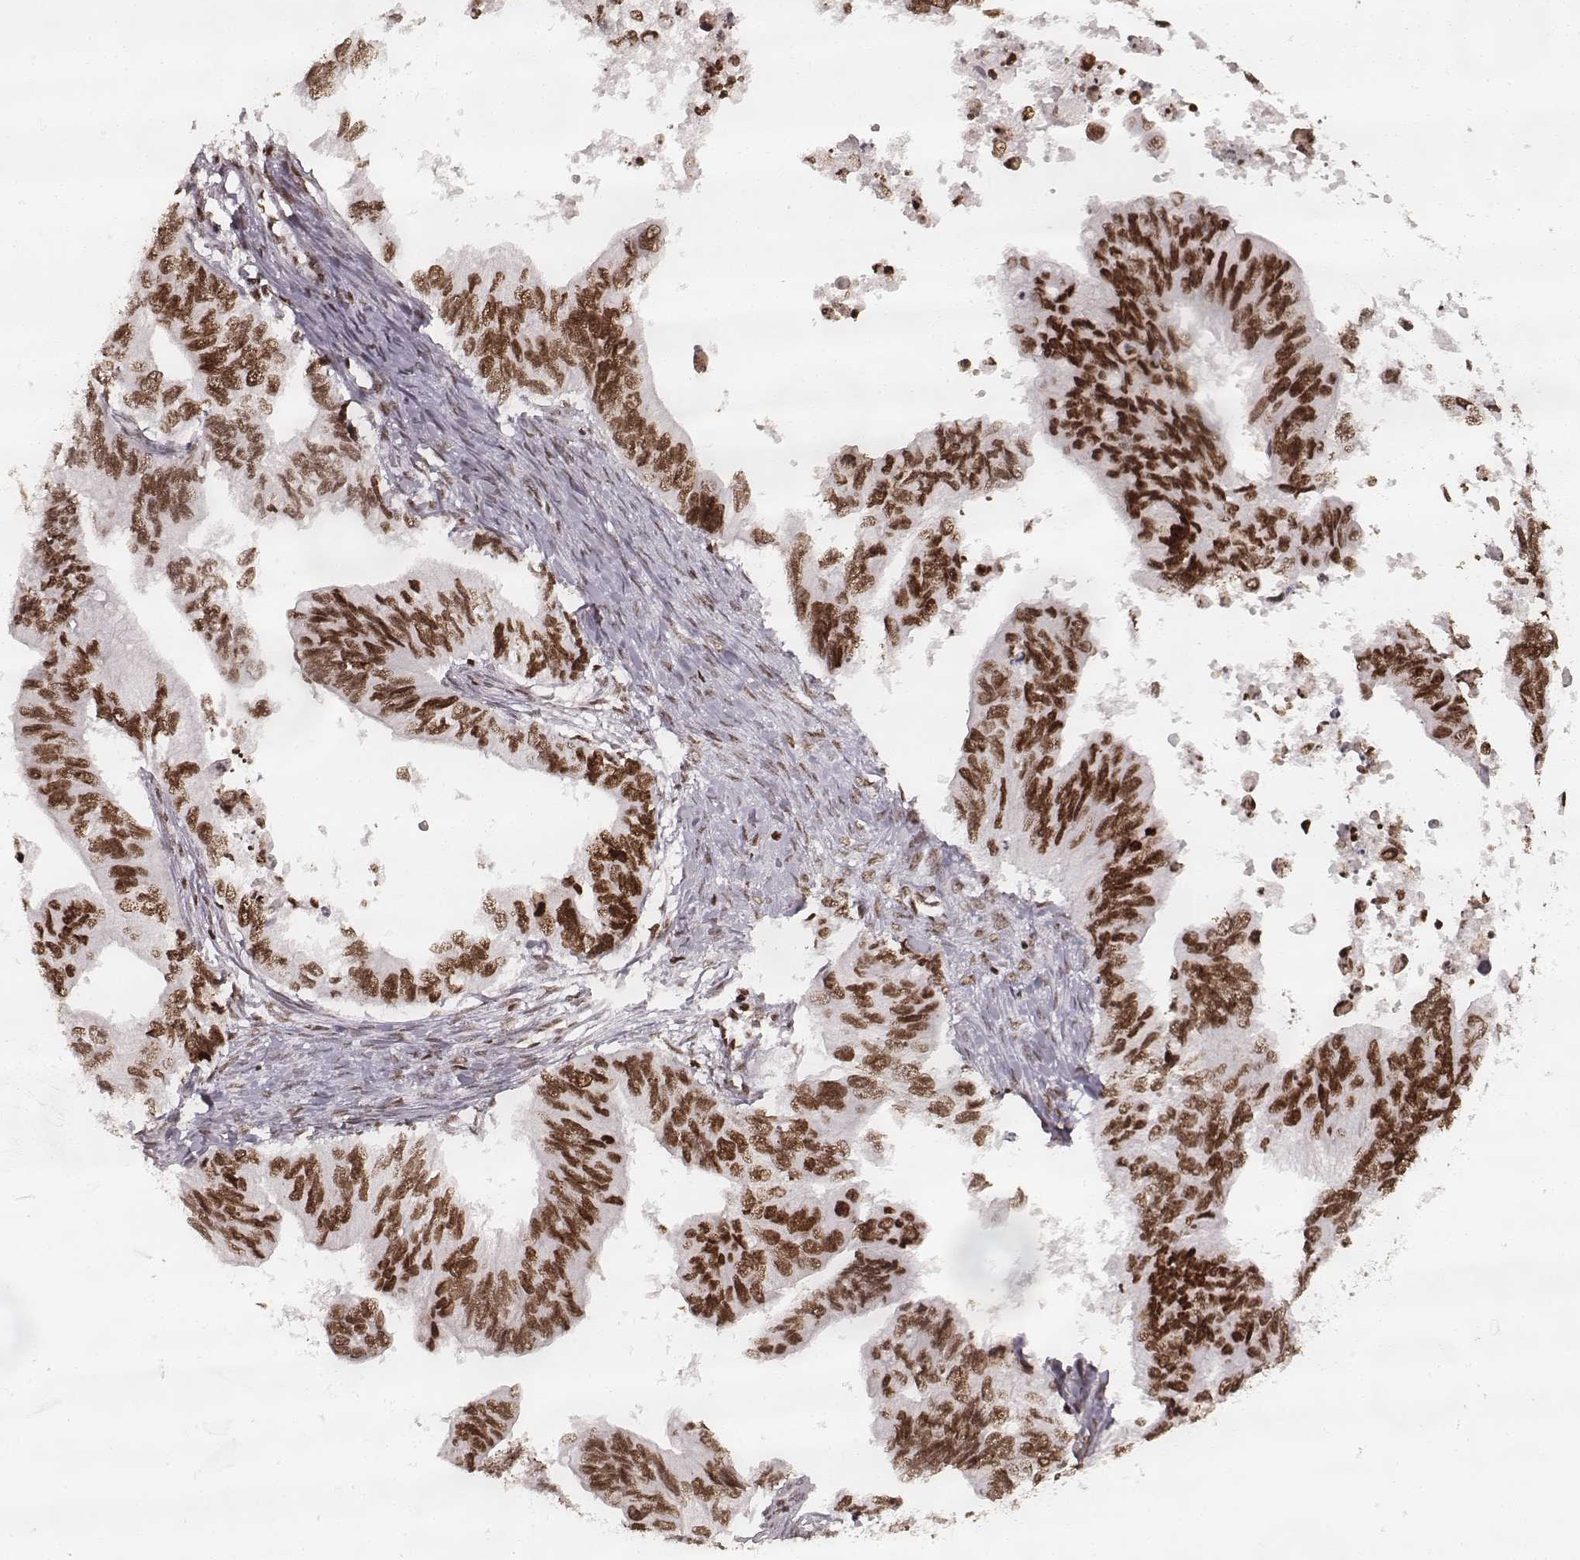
{"staining": {"intensity": "strong", "quantity": ">75%", "location": "nuclear"}, "tissue": "ovarian cancer", "cell_type": "Tumor cells", "image_type": "cancer", "snomed": [{"axis": "morphology", "description": "Cystadenocarcinoma, mucinous, NOS"}, {"axis": "topography", "description": "Ovary"}], "caption": "IHC (DAB (3,3'-diaminobenzidine)) staining of human ovarian mucinous cystadenocarcinoma exhibits strong nuclear protein positivity in about >75% of tumor cells. (brown staining indicates protein expression, while blue staining denotes nuclei).", "gene": "PARP1", "patient": {"sex": "female", "age": 76}}